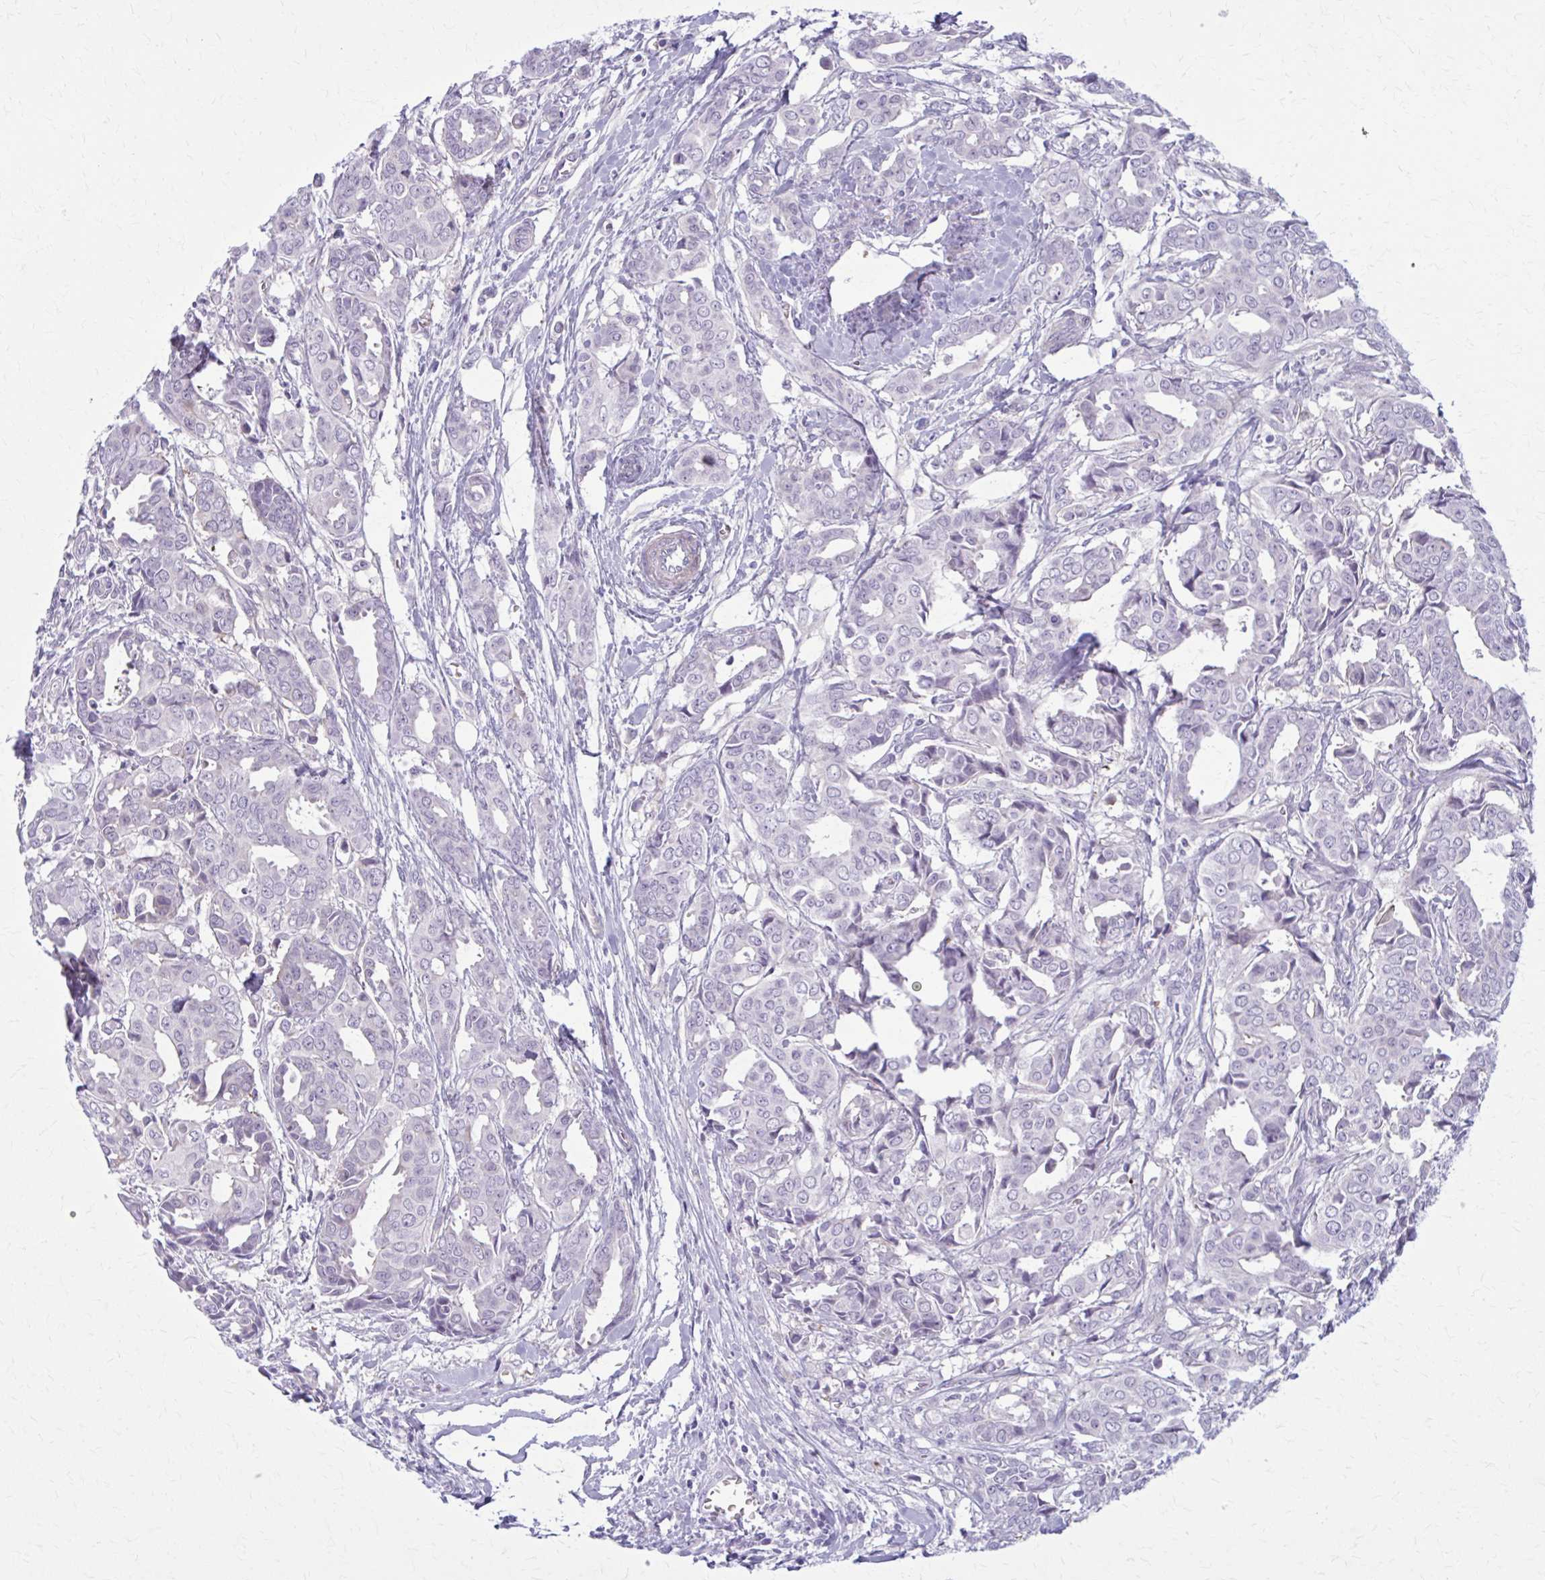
{"staining": {"intensity": "negative", "quantity": "none", "location": "none"}, "tissue": "breast cancer", "cell_type": "Tumor cells", "image_type": "cancer", "snomed": [{"axis": "morphology", "description": "Duct carcinoma"}, {"axis": "topography", "description": "Breast"}], "caption": "Immunohistochemical staining of human breast cancer (invasive ductal carcinoma) exhibits no significant positivity in tumor cells. The staining was performed using DAB (3,3'-diaminobenzidine) to visualize the protein expression in brown, while the nuclei were stained in blue with hematoxylin (Magnification: 20x).", "gene": "NUMBL", "patient": {"sex": "female", "age": 45}}